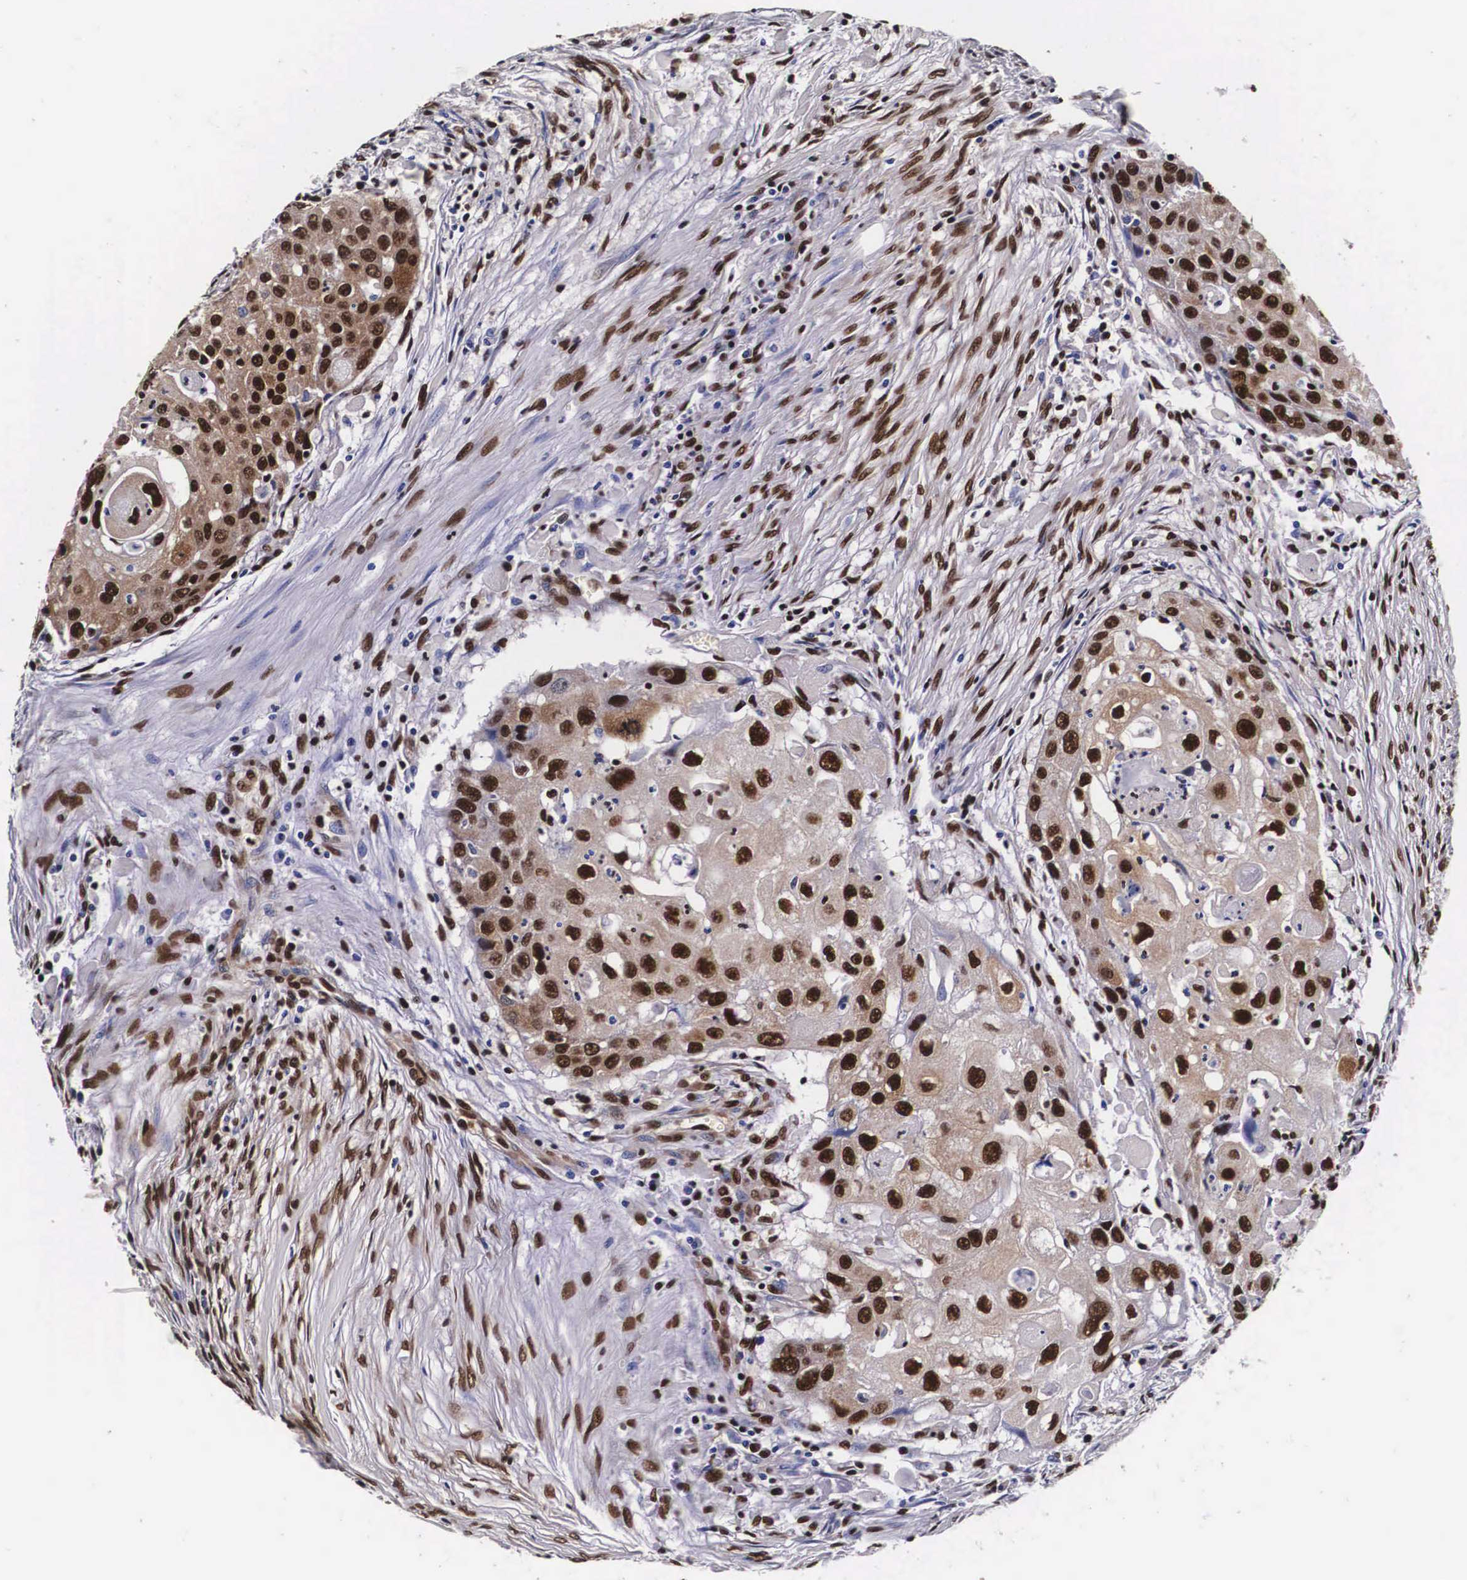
{"staining": {"intensity": "strong", "quantity": ">75%", "location": "nuclear"}, "tissue": "head and neck cancer", "cell_type": "Tumor cells", "image_type": "cancer", "snomed": [{"axis": "morphology", "description": "Squamous cell carcinoma, NOS"}, {"axis": "topography", "description": "Head-Neck"}], "caption": "Squamous cell carcinoma (head and neck) stained with a brown dye reveals strong nuclear positive staining in about >75% of tumor cells.", "gene": "PABPN1", "patient": {"sex": "male", "age": 64}}